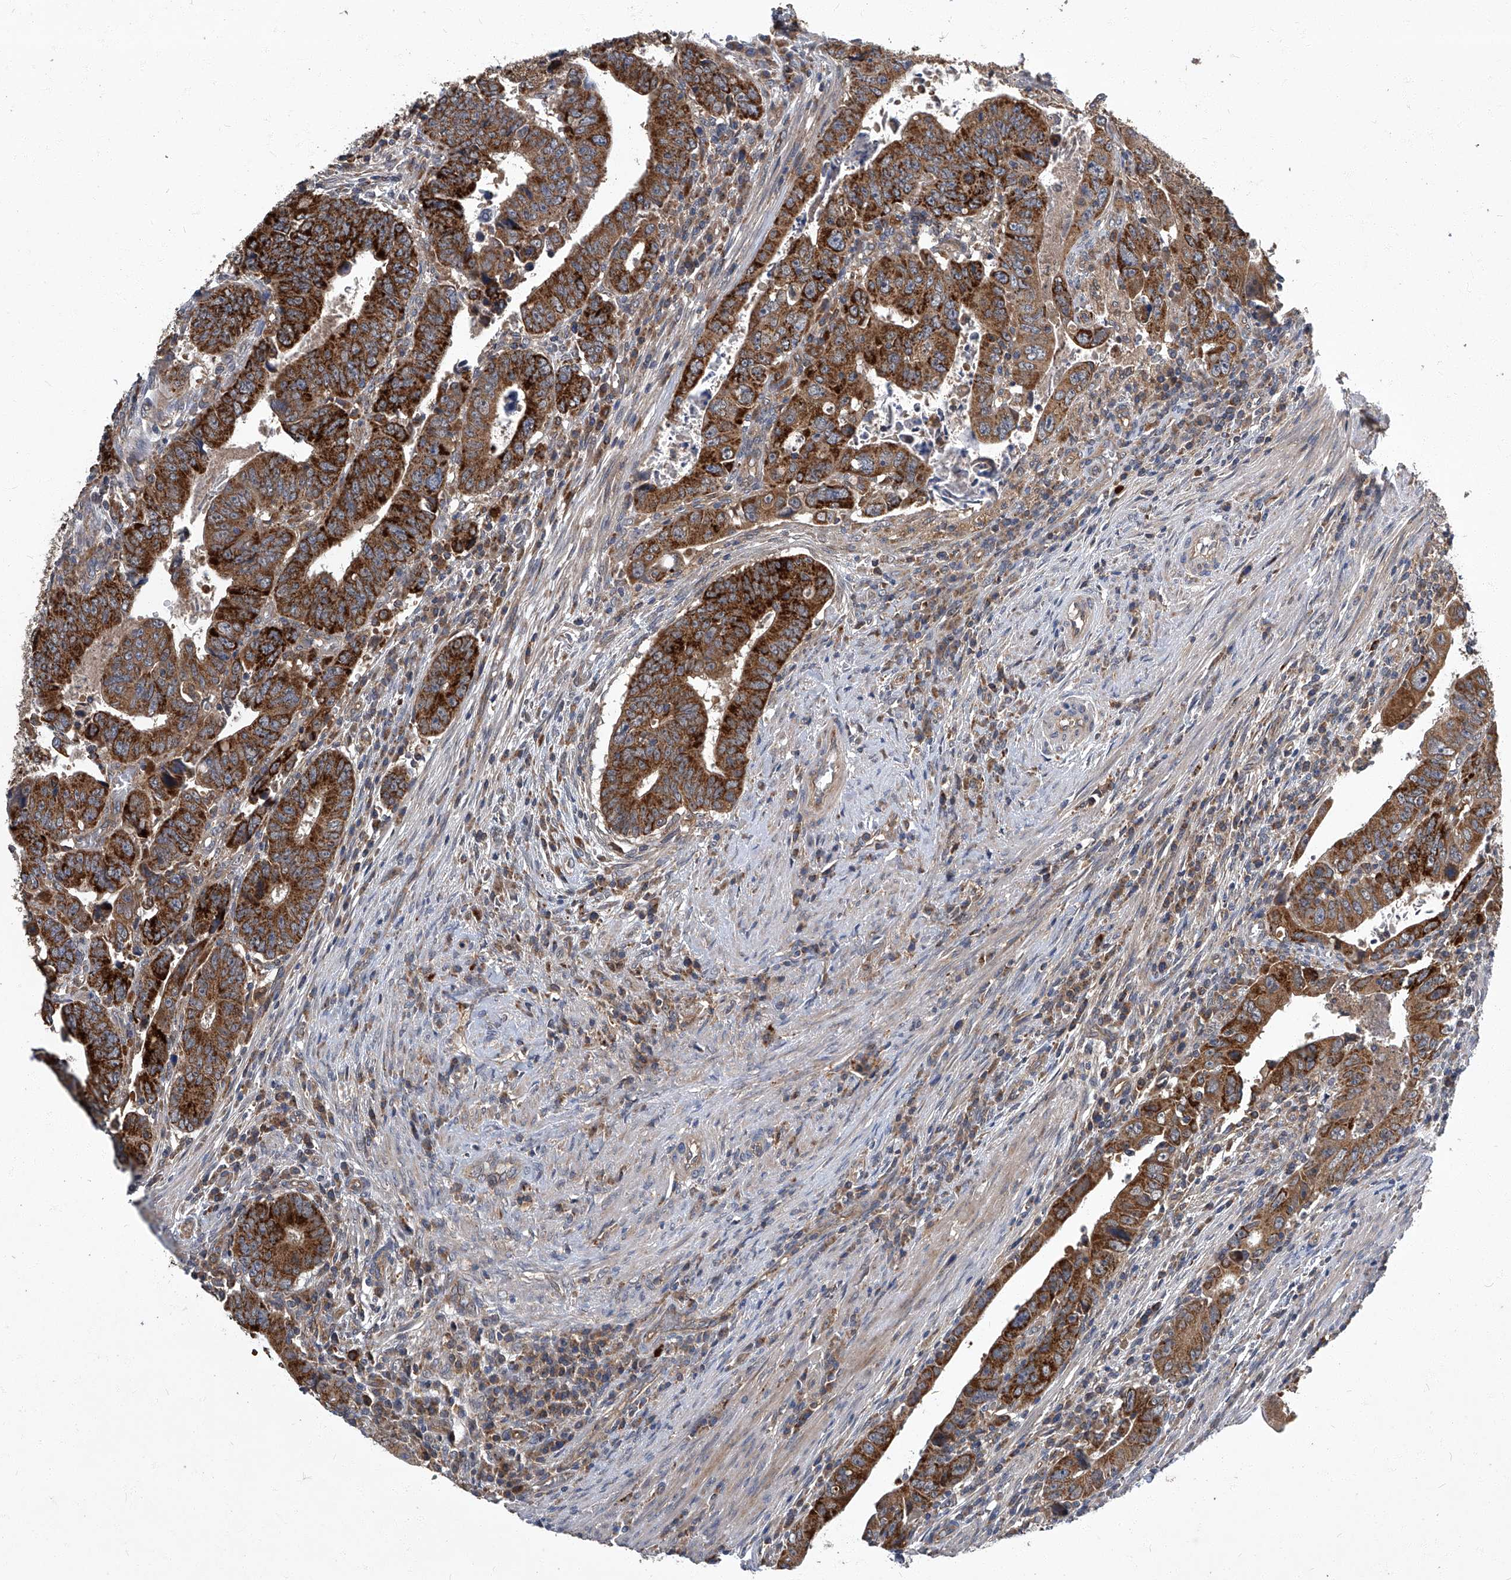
{"staining": {"intensity": "strong", "quantity": ">75%", "location": "cytoplasmic/membranous"}, "tissue": "colorectal cancer", "cell_type": "Tumor cells", "image_type": "cancer", "snomed": [{"axis": "morphology", "description": "Normal tissue, NOS"}, {"axis": "morphology", "description": "Adenocarcinoma, NOS"}, {"axis": "topography", "description": "Rectum"}], "caption": "Immunohistochemical staining of human colorectal cancer (adenocarcinoma) reveals high levels of strong cytoplasmic/membranous staining in approximately >75% of tumor cells.", "gene": "TNFRSF13B", "patient": {"sex": "female", "age": 65}}